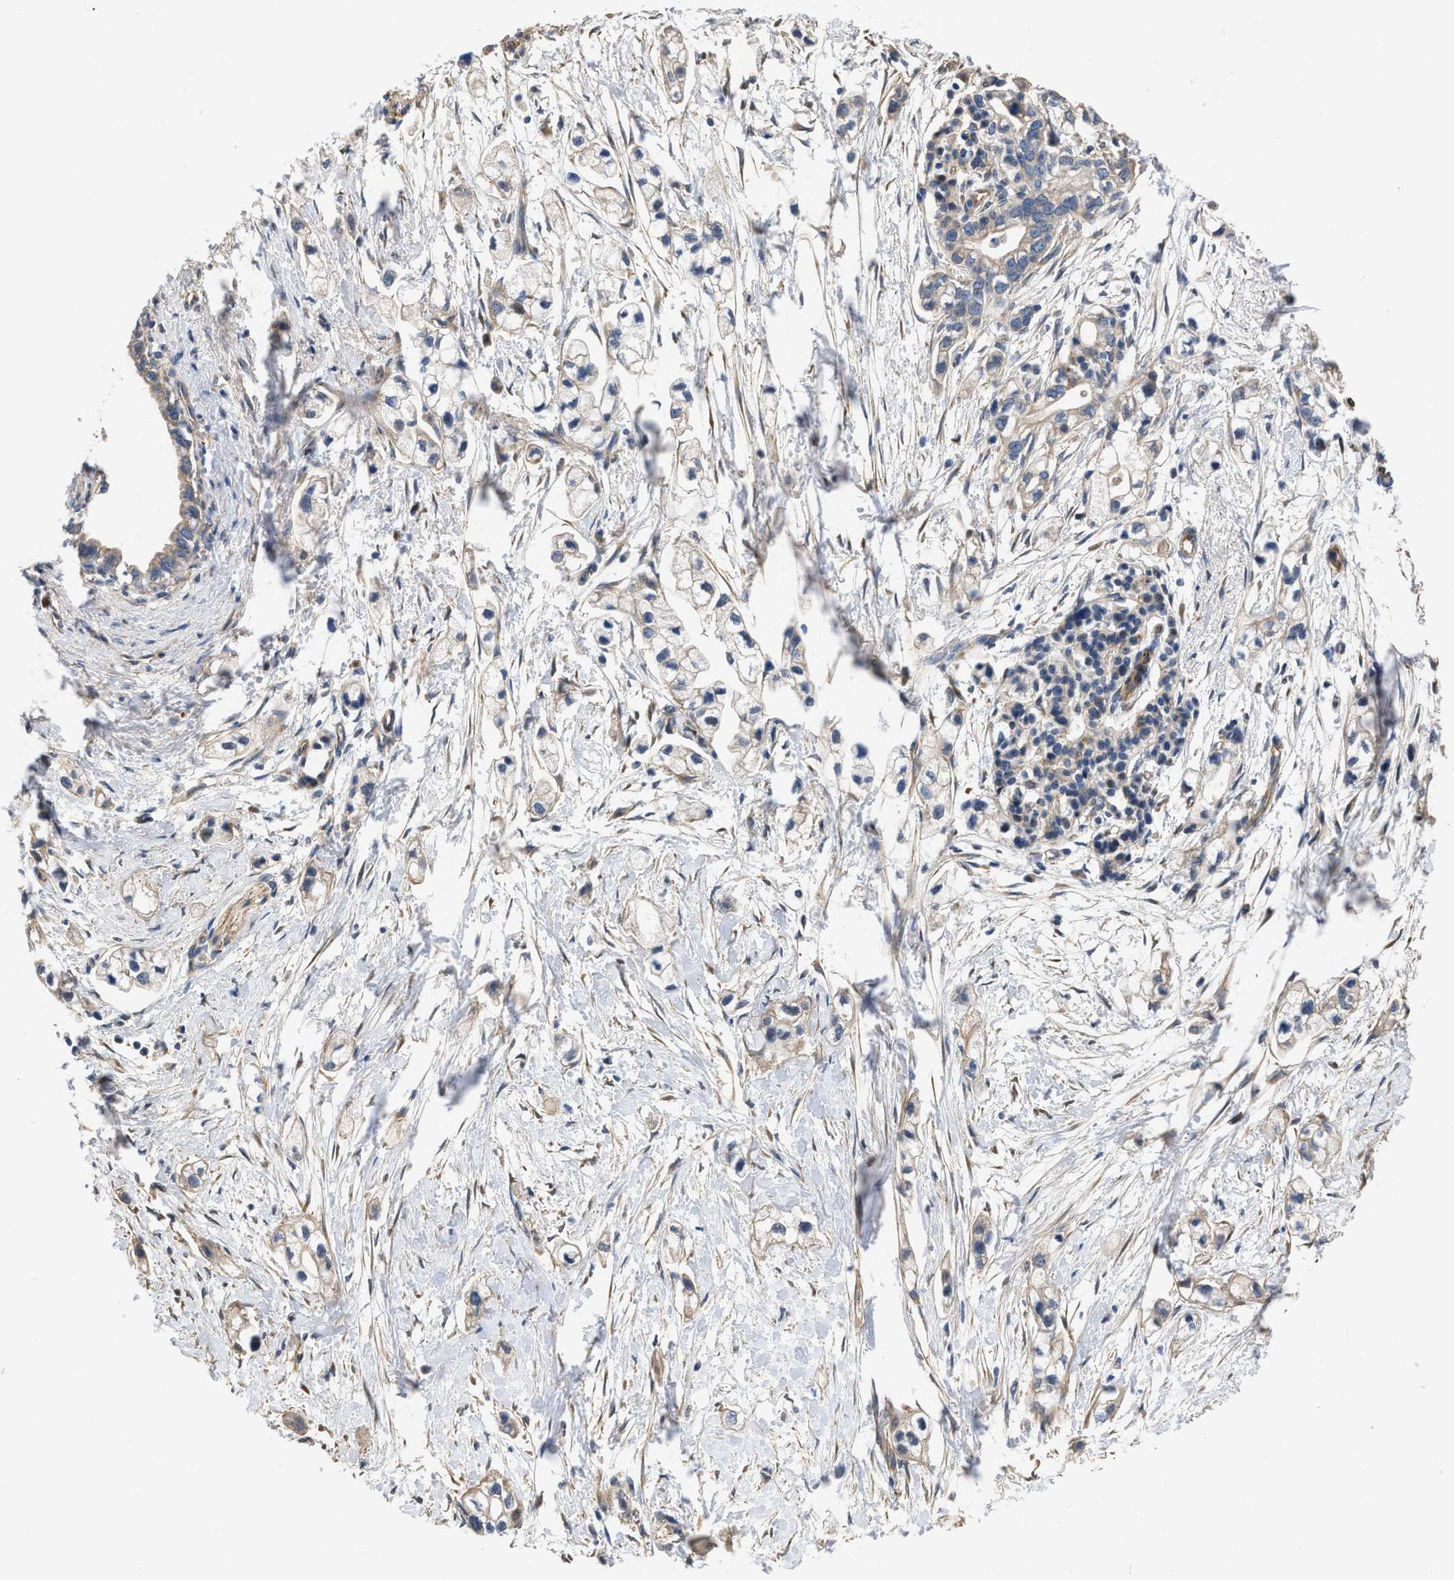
{"staining": {"intensity": "weak", "quantity": "25%-75%", "location": "cytoplasmic/membranous"}, "tissue": "pancreatic cancer", "cell_type": "Tumor cells", "image_type": "cancer", "snomed": [{"axis": "morphology", "description": "Adenocarcinoma, NOS"}, {"axis": "topography", "description": "Pancreas"}], "caption": "Pancreatic adenocarcinoma stained for a protein demonstrates weak cytoplasmic/membranous positivity in tumor cells.", "gene": "SLC4A11", "patient": {"sex": "male", "age": 74}}